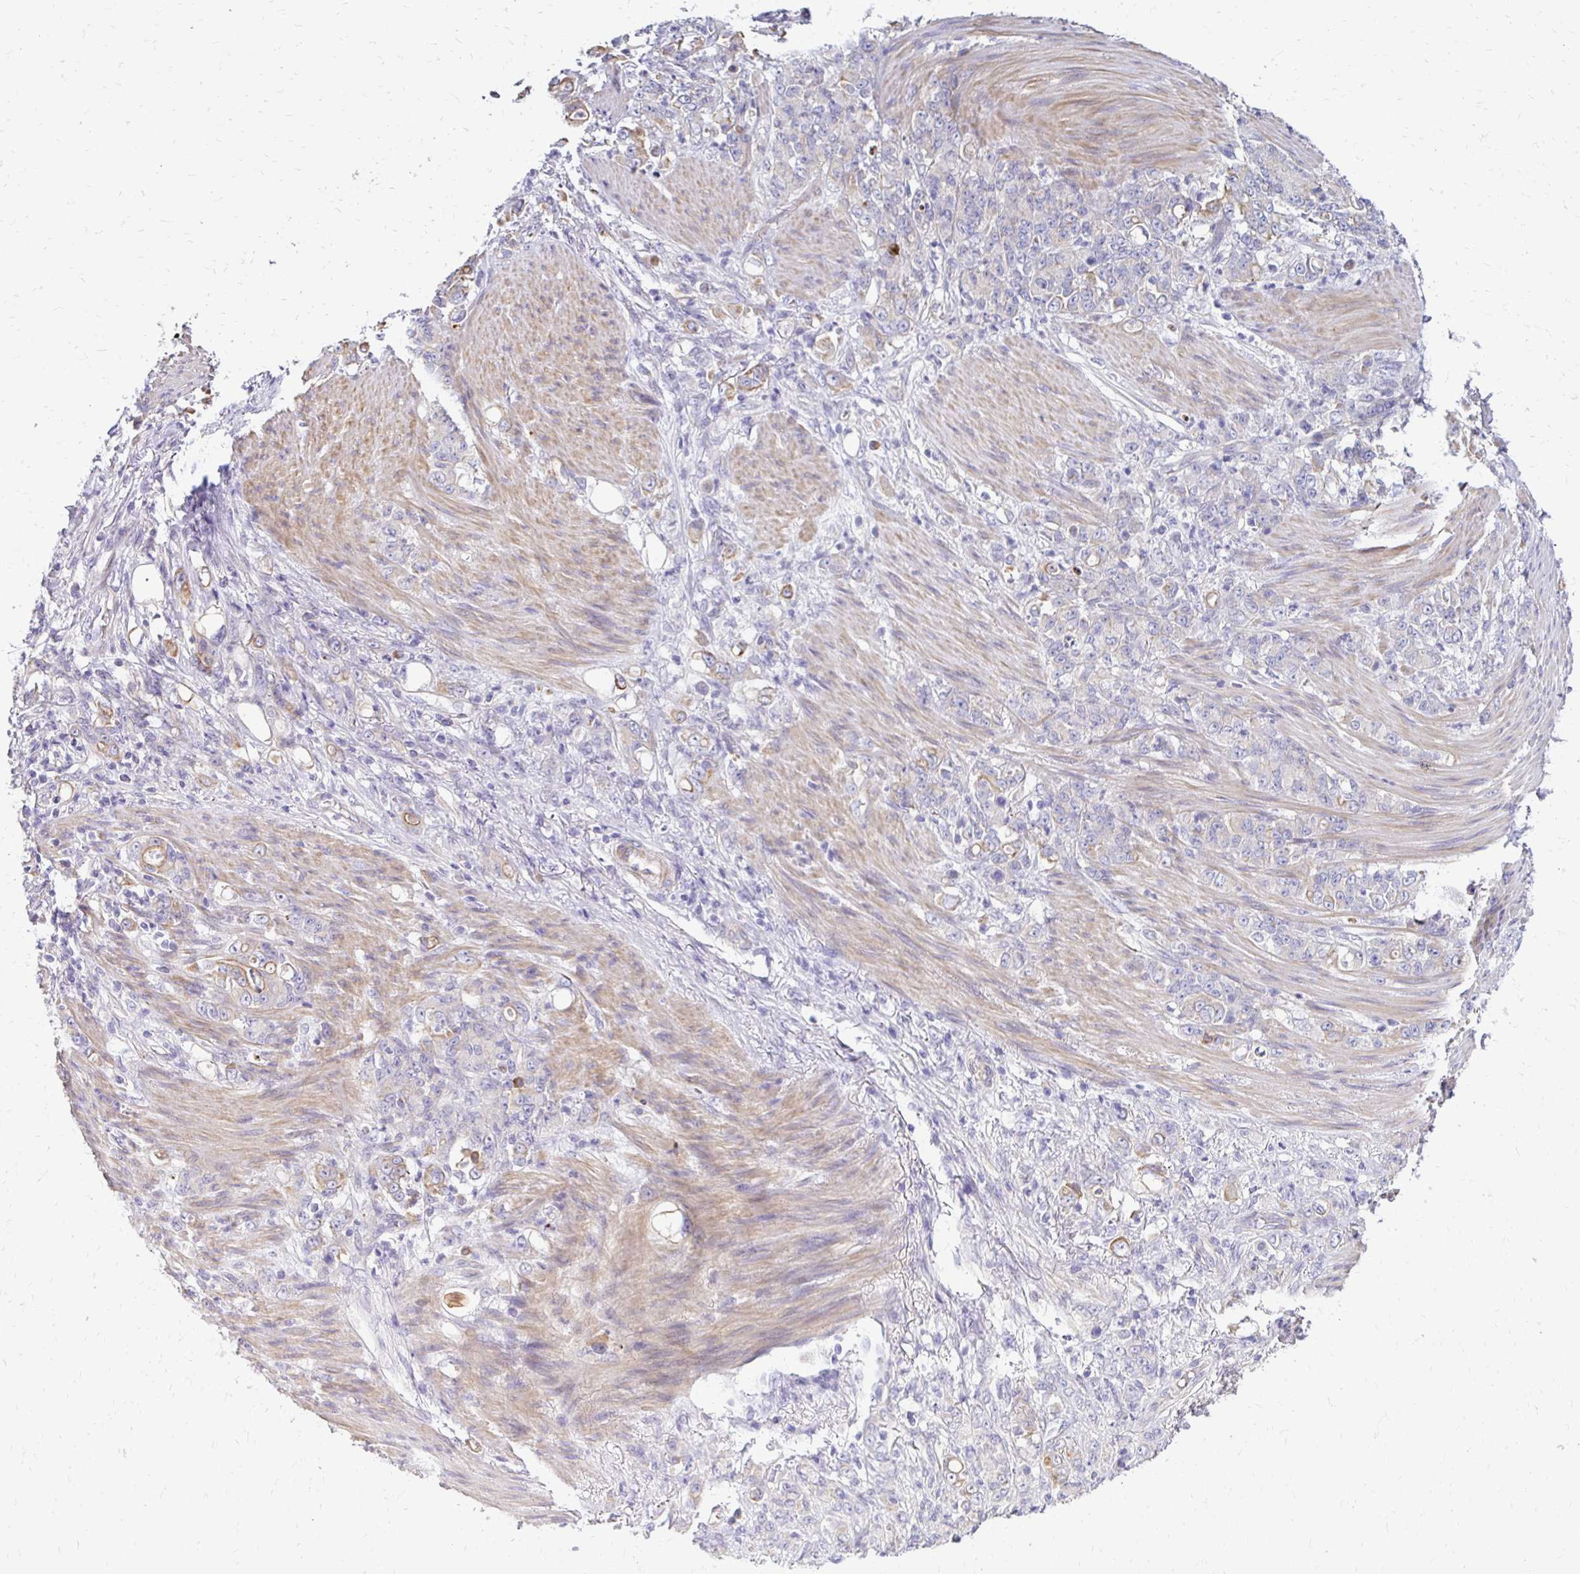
{"staining": {"intensity": "weak", "quantity": "<25%", "location": "cytoplasmic/membranous"}, "tissue": "stomach cancer", "cell_type": "Tumor cells", "image_type": "cancer", "snomed": [{"axis": "morphology", "description": "Adenocarcinoma, NOS"}, {"axis": "topography", "description": "Stomach"}], "caption": "Immunohistochemistry of human stomach adenocarcinoma reveals no expression in tumor cells.", "gene": "AKAP6", "patient": {"sex": "female", "age": 79}}